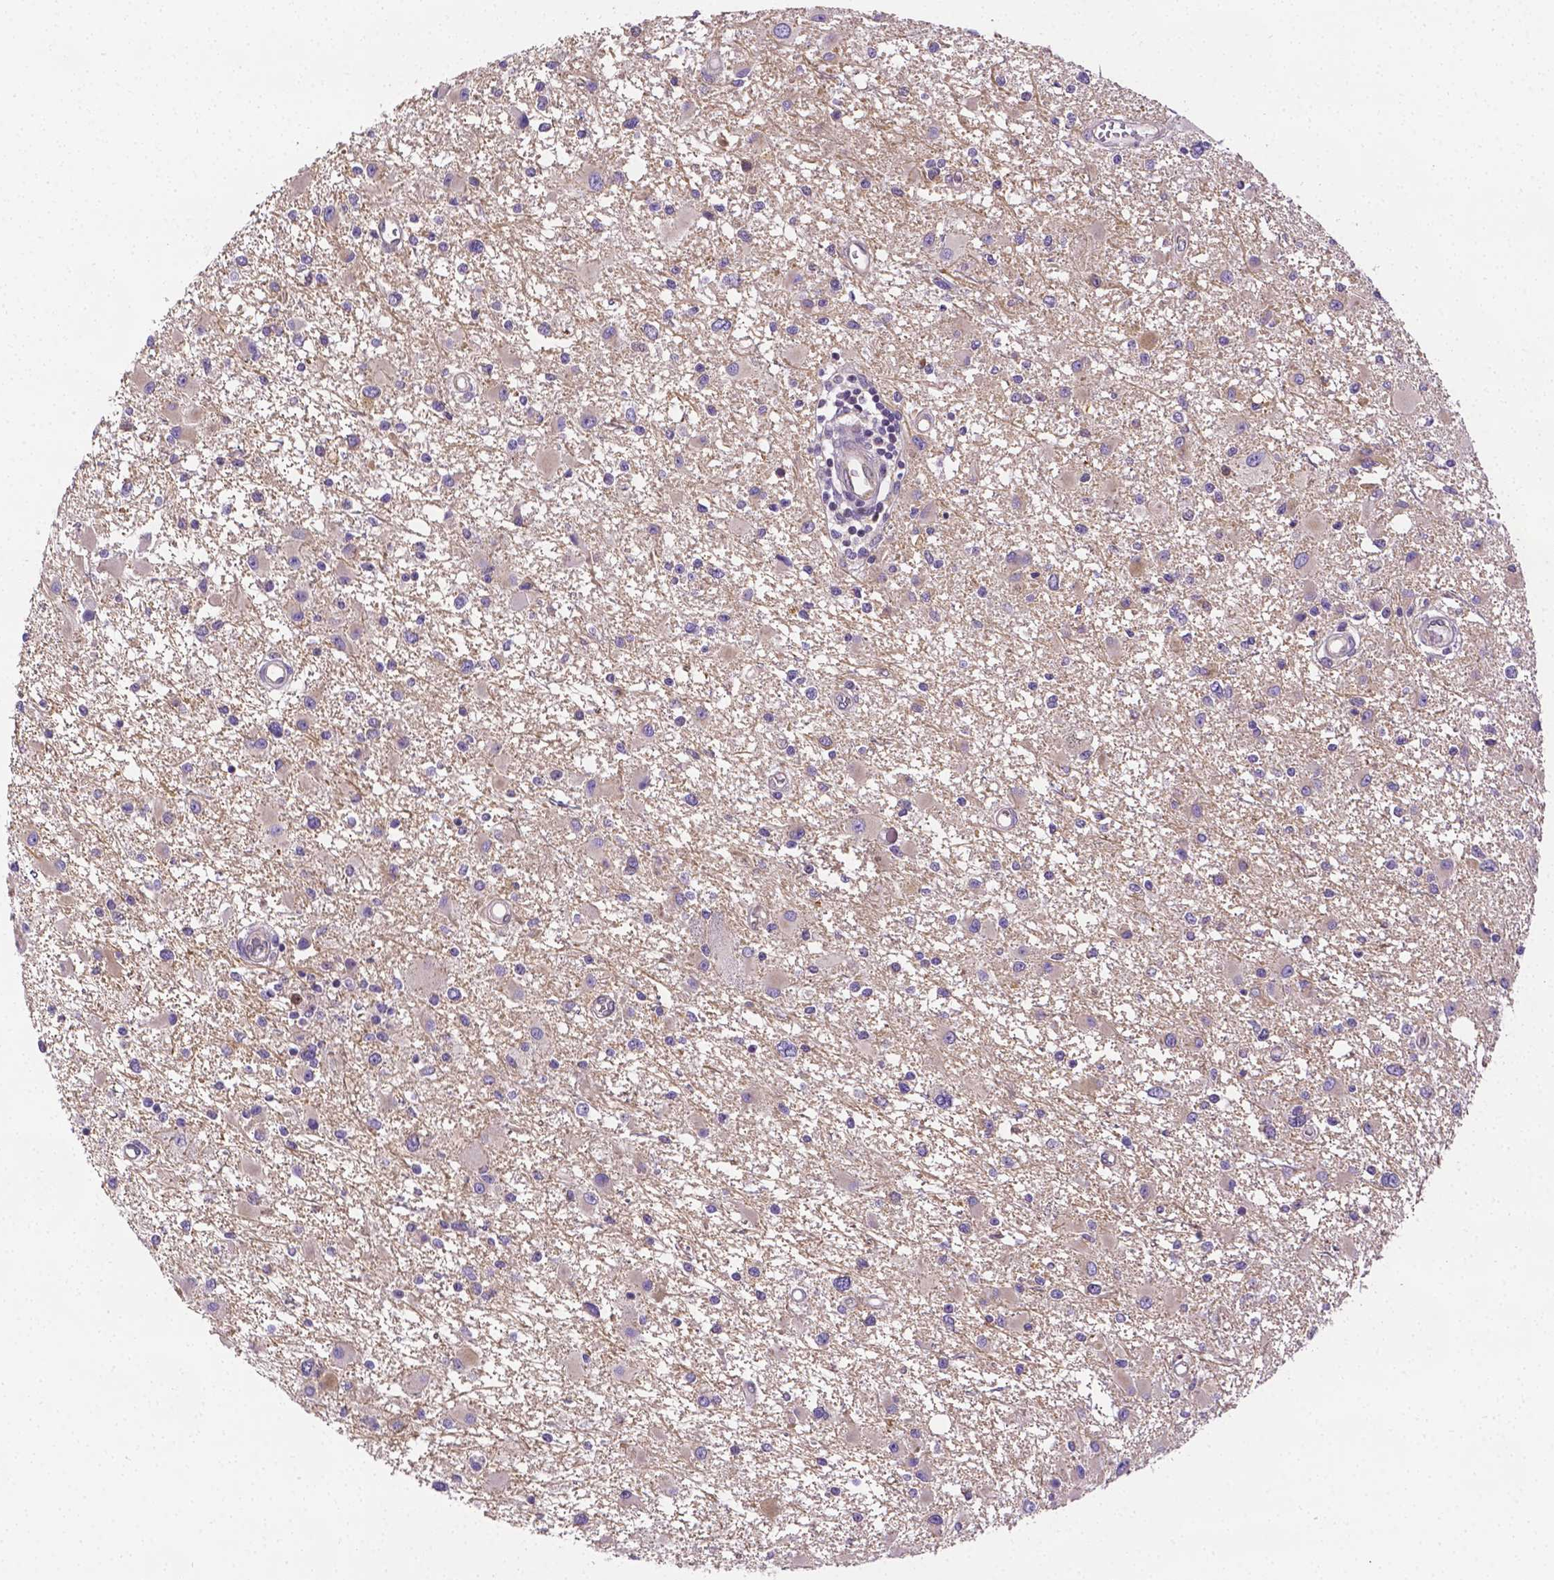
{"staining": {"intensity": "weak", "quantity": "25%-75%", "location": "cytoplasmic/membranous"}, "tissue": "glioma", "cell_type": "Tumor cells", "image_type": "cancer", "snomed": [{"axis": "morphology", "description": "Glioma, malignant, High grade"}, {"axis": "topography", "description": "Brain"}], "caption": "A micrograph of malignant high-grade glioma stained for a protein reveals weak cytoplasmic/membranous brown staining in tumor cells.", "gene": "ZNRD2", "patient": {"sex": "male", "age": 54}}